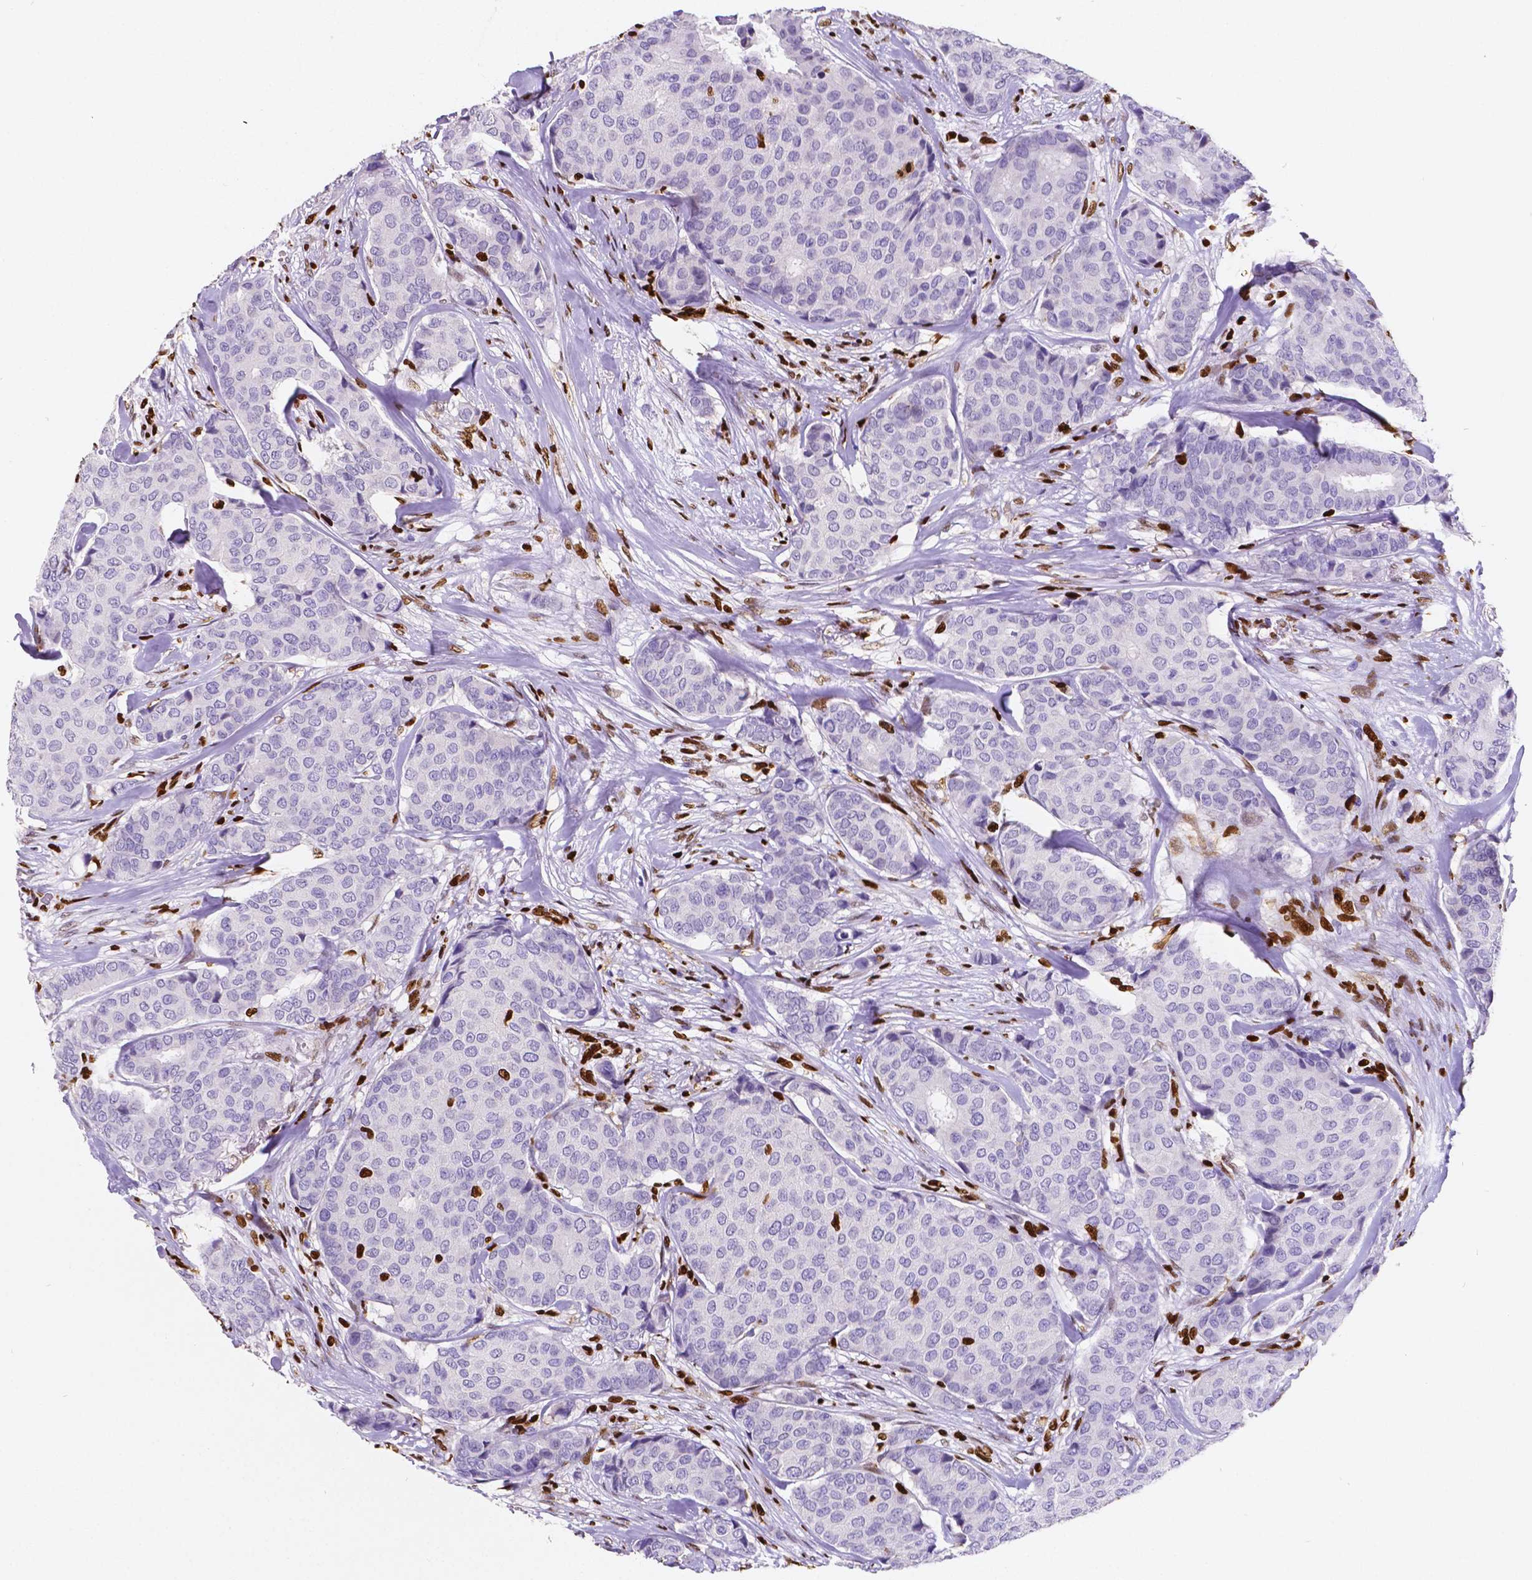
{"staining": {"intensity": "negative", "quantity": "none", "location": "none"}, "tissue": "breast cancer", "cell_type": "Tumor cells", "image_type": "cancer", "snomed": [{"axis": "morphology", "description": "Duct carcinoma"}, {"axis": "topography", "description": "Breast"}], "caption": "Tumor cells are negative for brown protein staining in infiltrating ductal carcinoma (breast).", "gene": "MEF2C", "patient": {"sex": "female", "age": 75}}